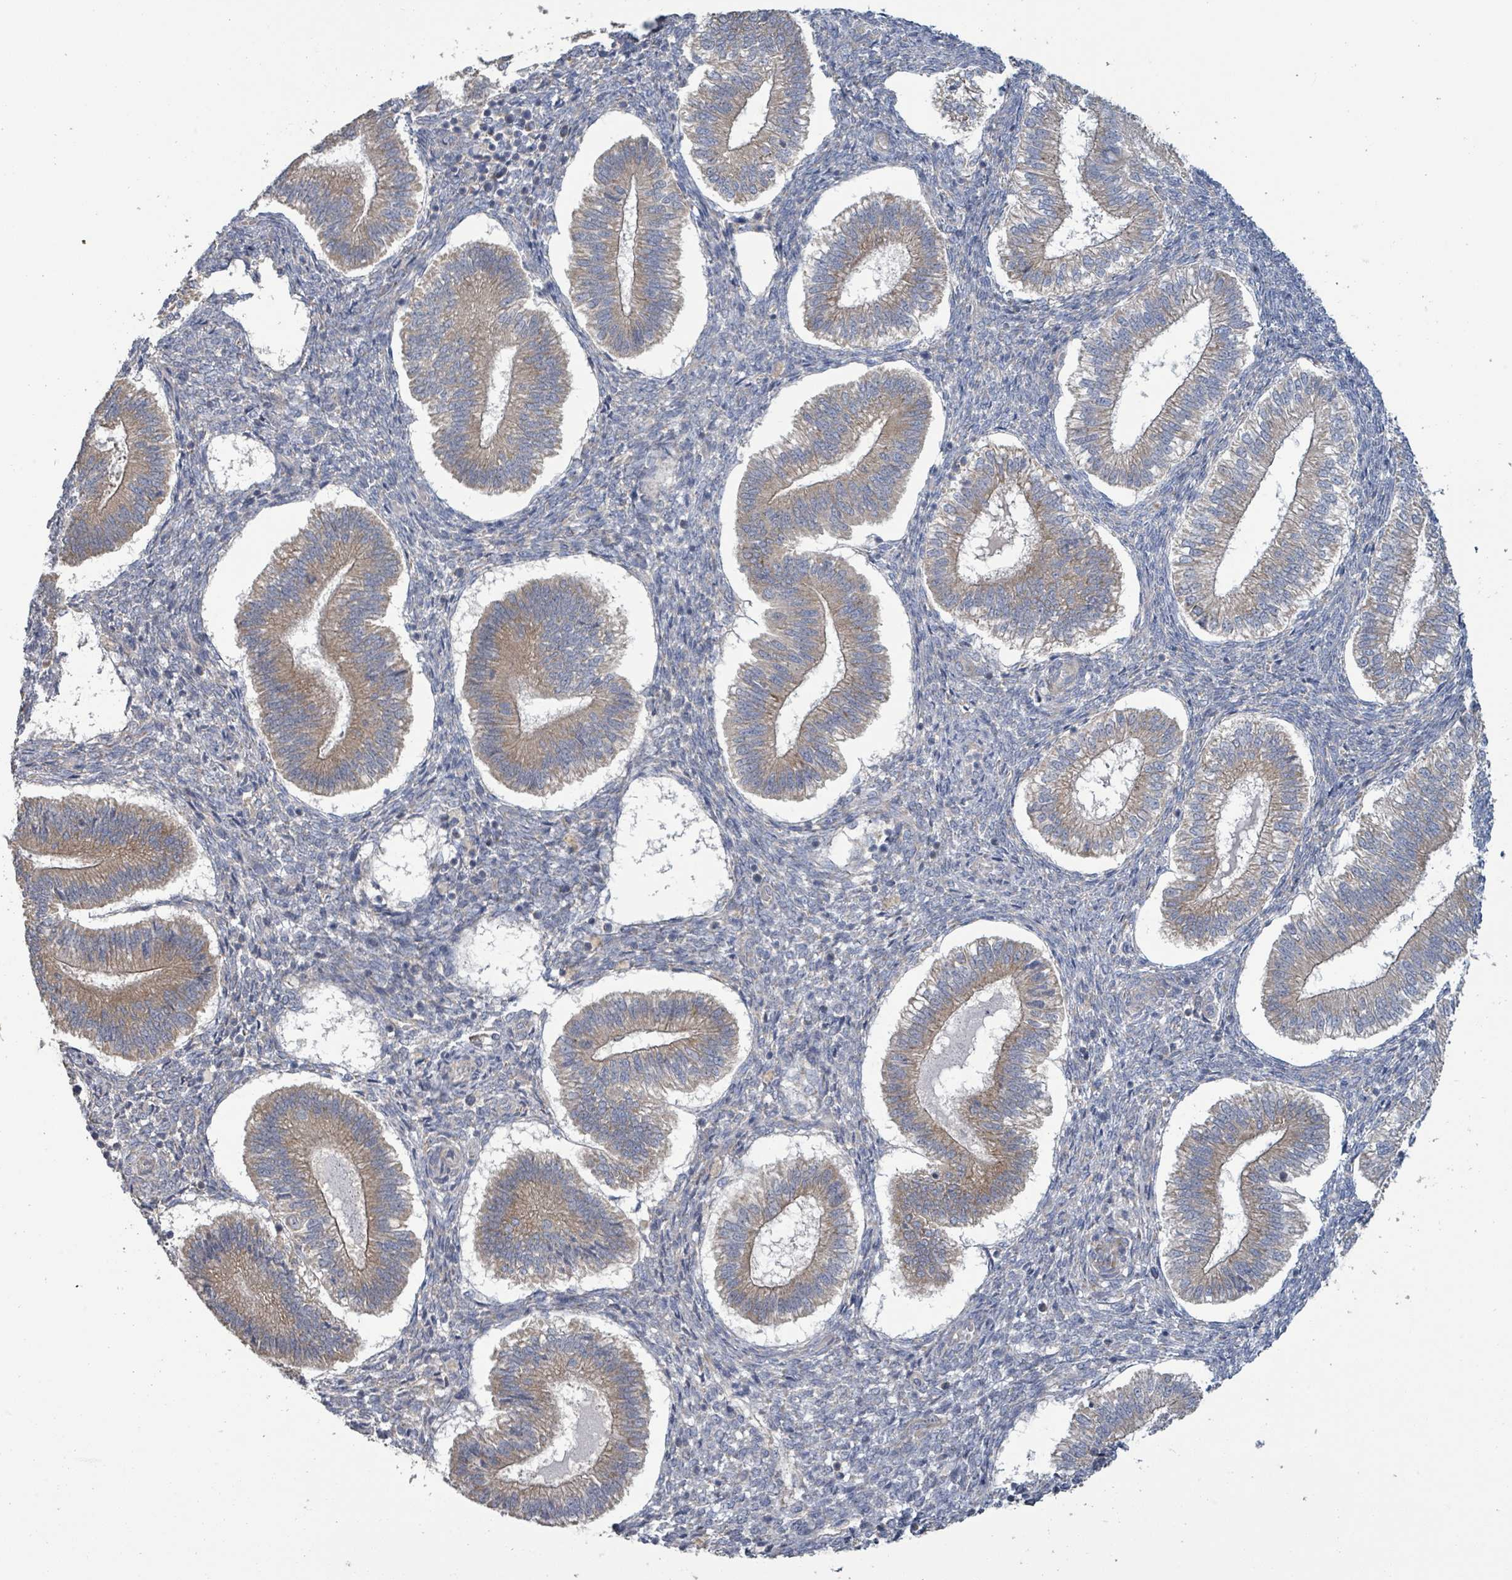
{"staining": {"intensity": "negative", "quantity": "none", "location": "none"}, "tissue": "endometrium", "cell_type": "Cells in endometrial stroma", "image_type": "normal", "snomed": [{"axis": "morphology", "description": "Normal tissue, NOS"}, {"axis": "topography", "description": "Endometrium"}], "caption": "This is an immunohistochemistry histopathology image of benign endometrium. There is no expression in cells in endometrial stroma.", "gene": "RPL32", "patient": {"sex": "female", "age": 25}}